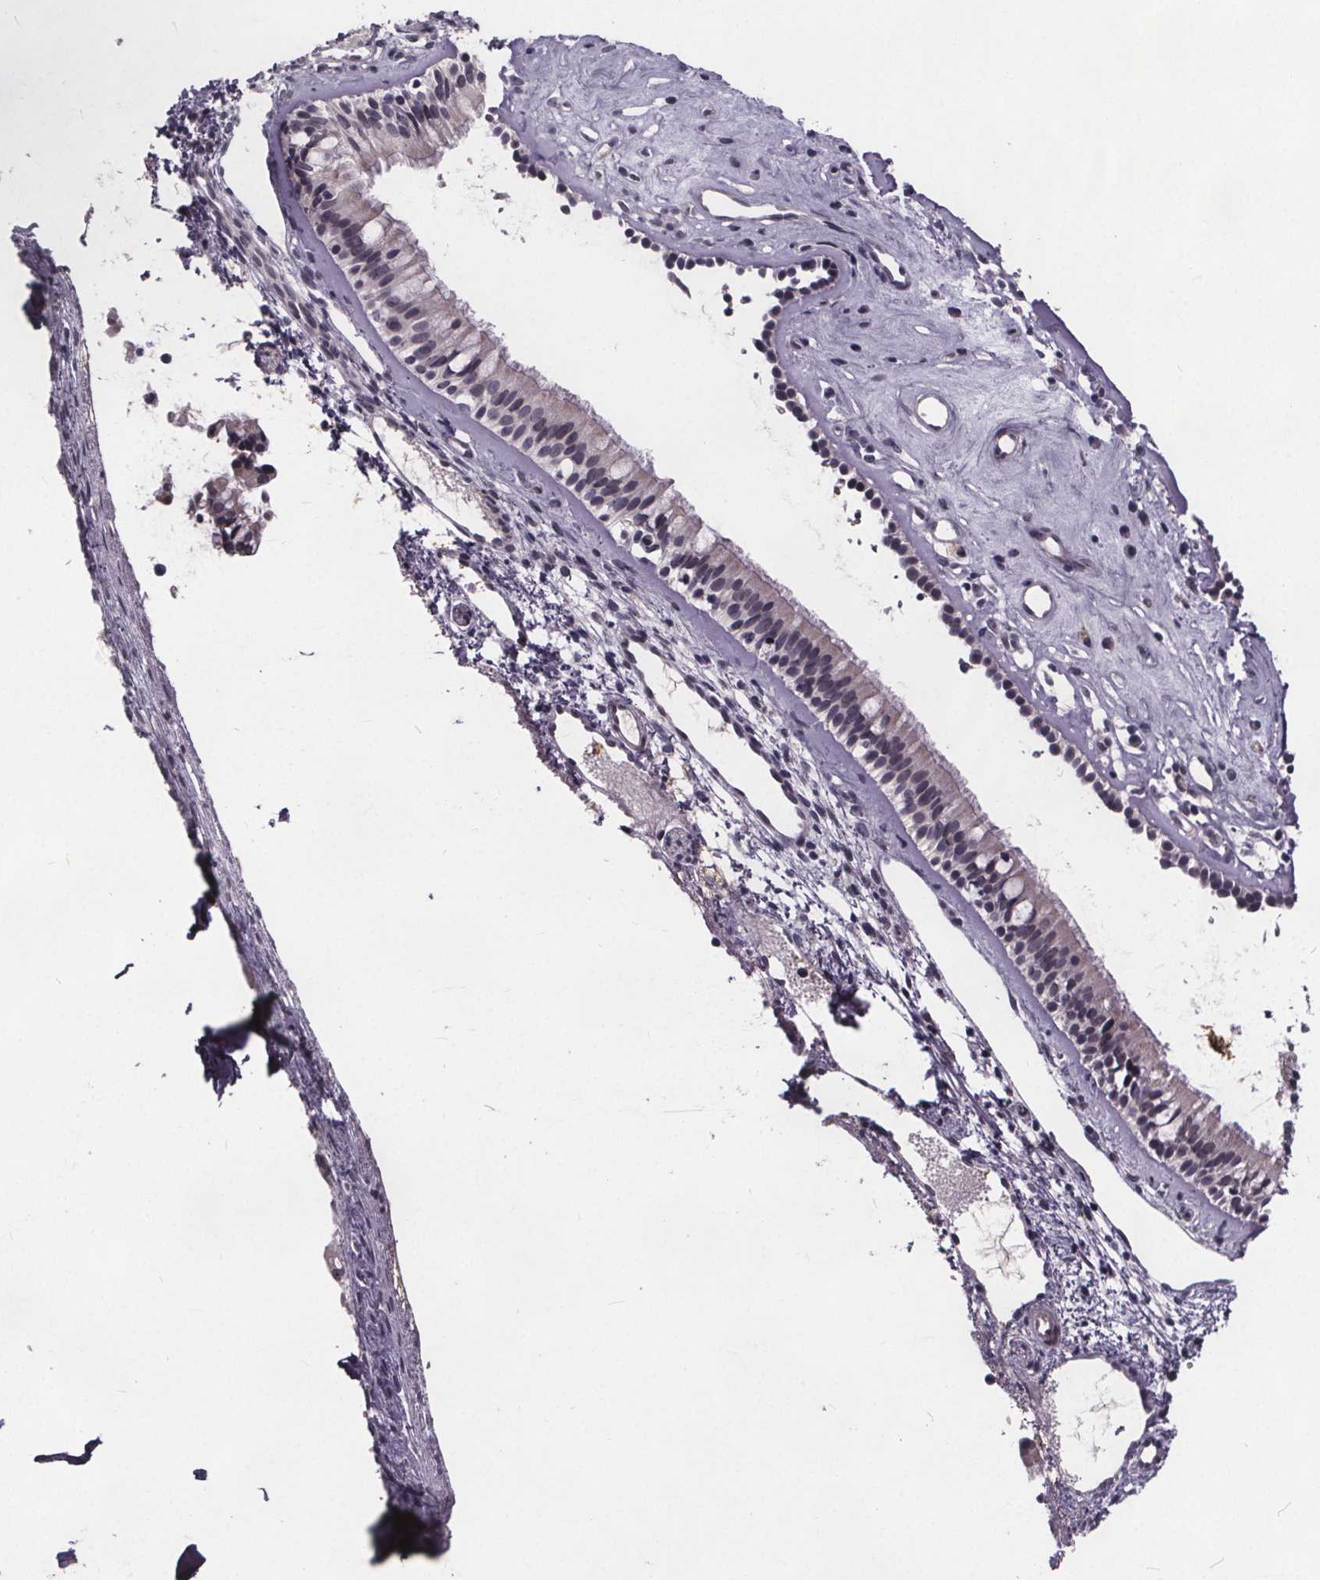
{"staining": {"intensity": "negative", "quantity": "none", "location": "none"}, "tissue": "nasopharynx", "cell_type": "Respiratory epithelial cells", "image_type": "normal", "snomed": [{"axis": "morphology", "description": "Normal tissue, NOS"}, {"axis": "topography", "description": "Nasopharynx"}], "caption": "Immunohistochemistry (IHC) image of benign nasopharynx: human nasopharynx stained with DAB exhibits no significant protein positivity in respiratory epithelial cells. (DAB immunohistochemistry, high magnification).", "gene": "FAM181B", "patient": {"sex": "female", "age": 52}}